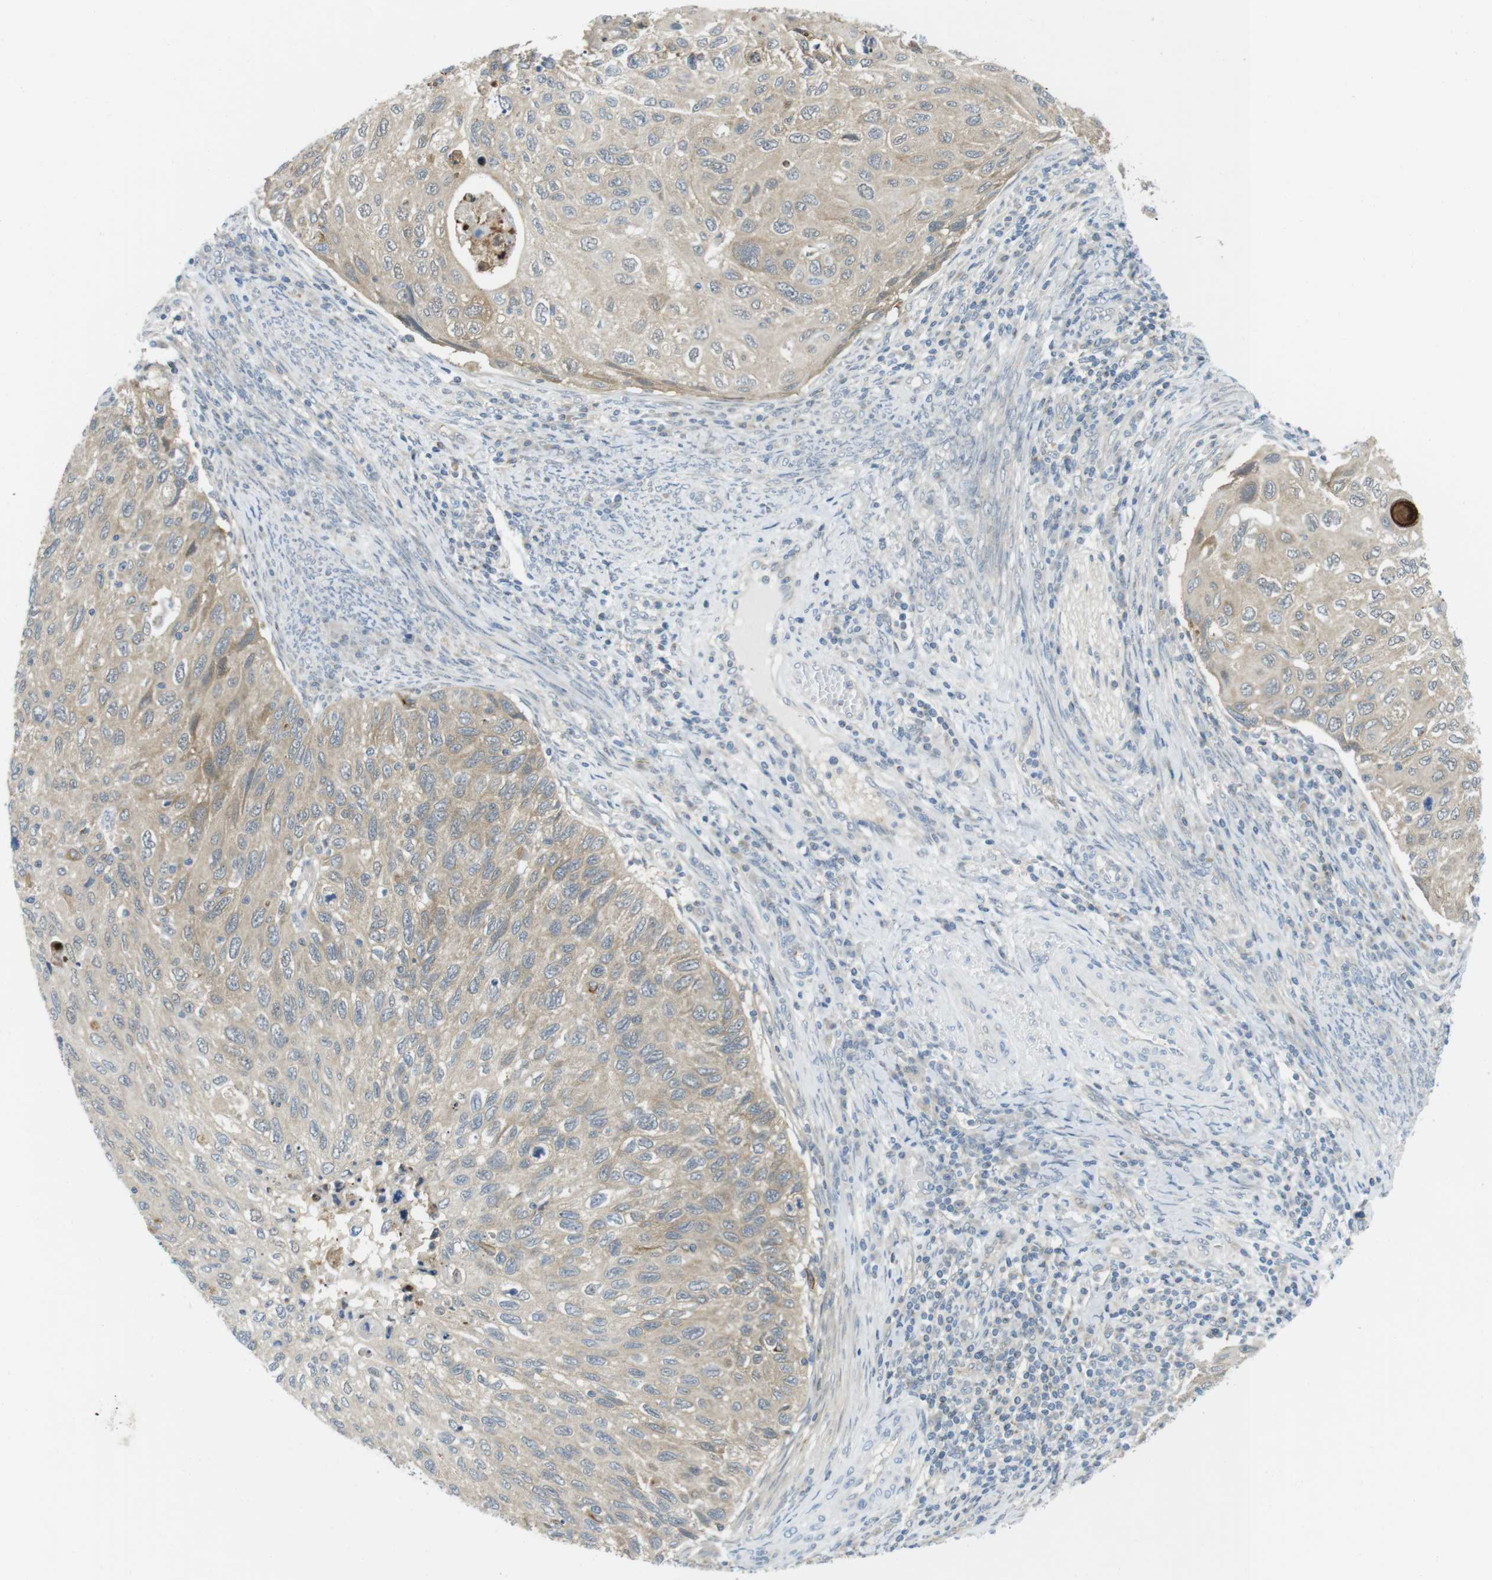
{"staining": {"intensity": "weak", "quantity": ">75%", "location": "cytoplasmic/membranous"}, "tissue": "cervical cancer", "cell_type": "Tumor cells", "image_type": "cancer", "snomed": [{"axis": "morphology", "description": "Squamous cell carcinoma, NOS"}, {"axis": "topography", "description": "Cervix"}], "caption": "About >75% of tumor cells in human squamous cell carcinoma (cervical) exhibit weak cytoplasmic/membranous protein positivity as visualized by brown immunohistochemical staining.", "gene": "CASP2", "patient": {"sex": "female", "age": 70}}